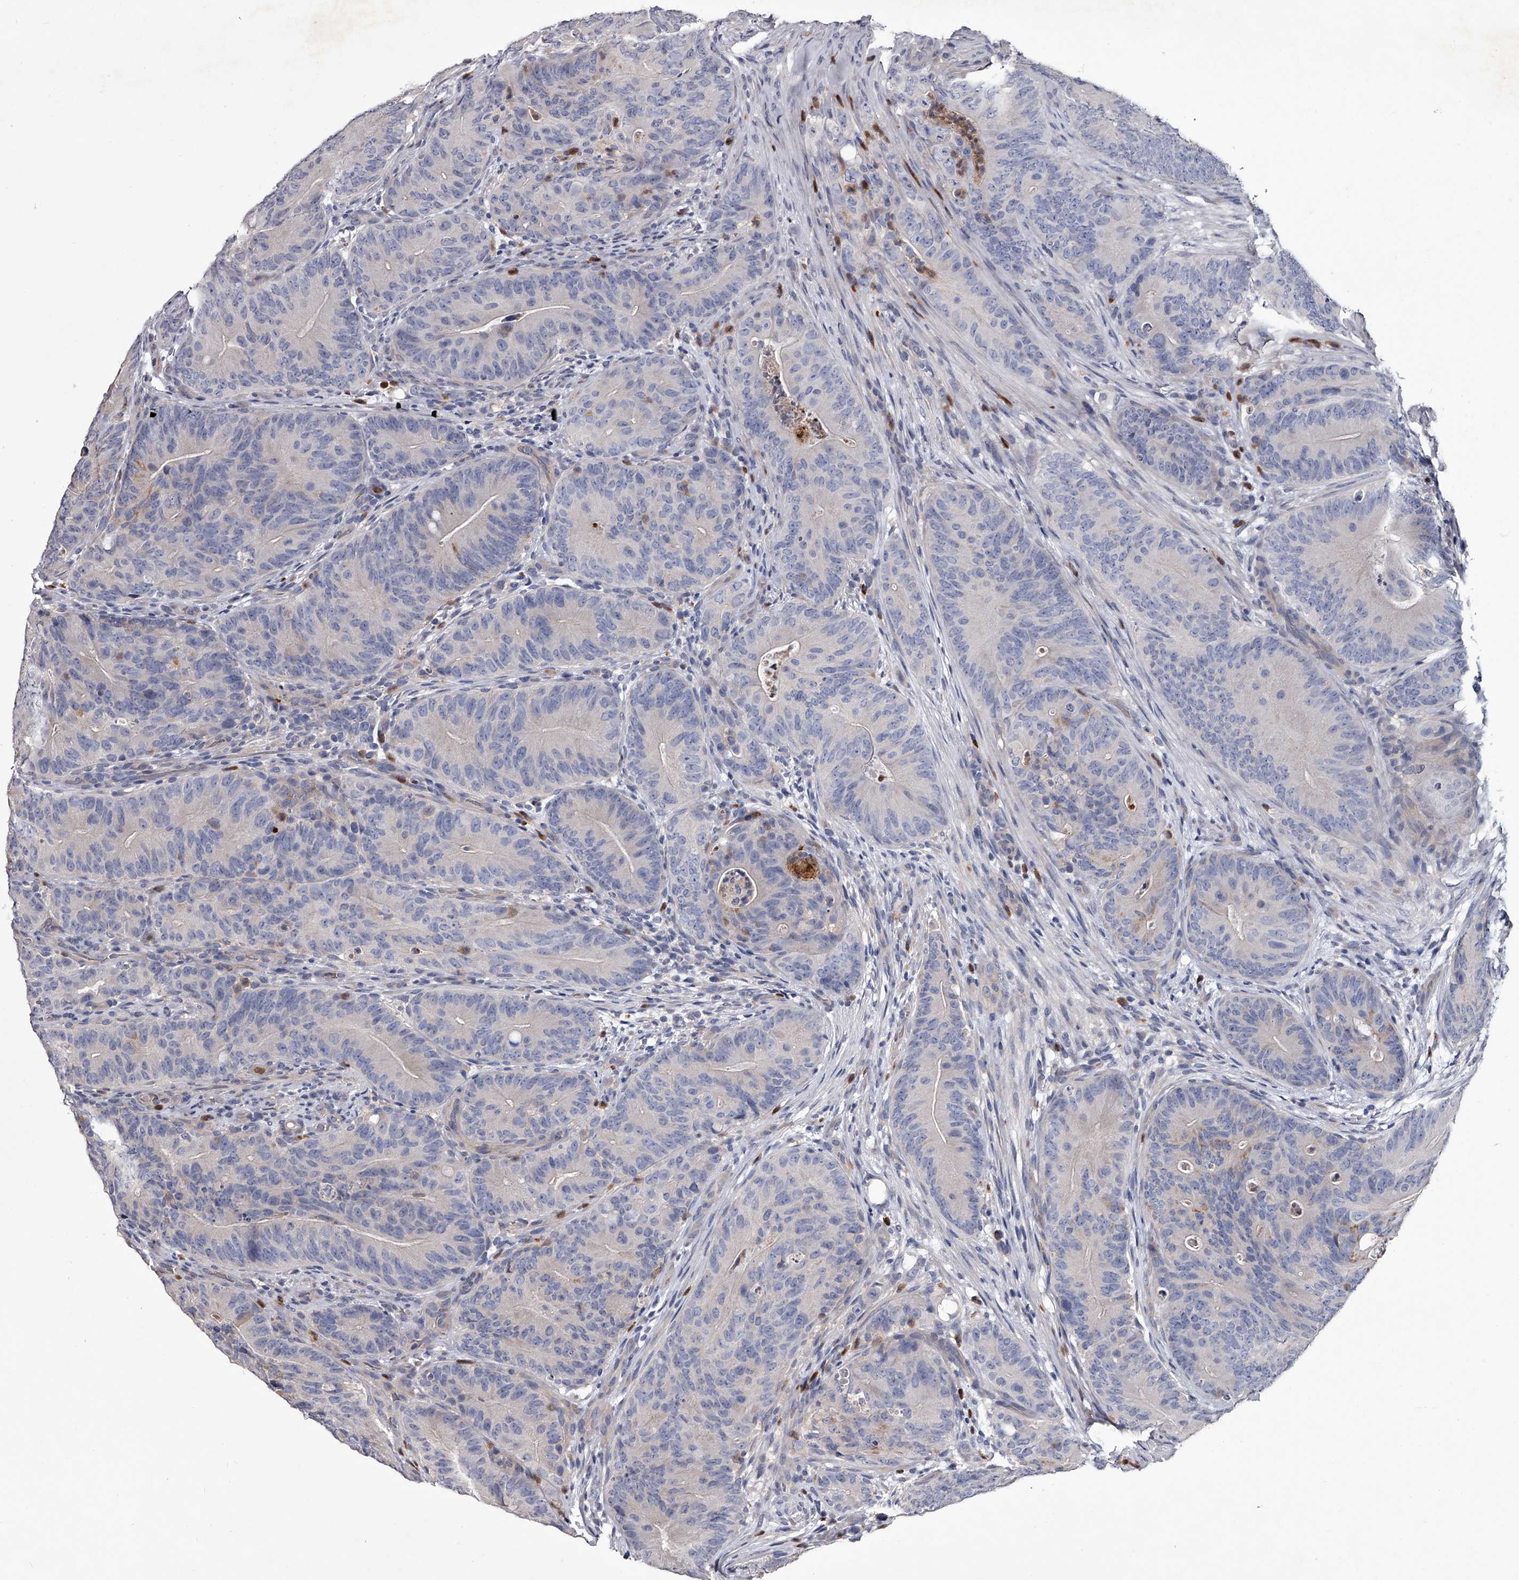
{"staining": {"intensity": "negative", "quantity": "none", "location": "none"}, "tissue": "colorectal cancer", "cell_type": "Tumor cells", "image_type": "cancer", "snomed": [{"axis": "morphology", "description": "Normal tissue, NOS"}, {"axis": "topography", "description": "Colon"}], "caption": "Tumor cells are negative for brown protein staining in colorectal cancer.", "gene": "GAPVD1", "patient": {"sex": "female", "age": 82}}